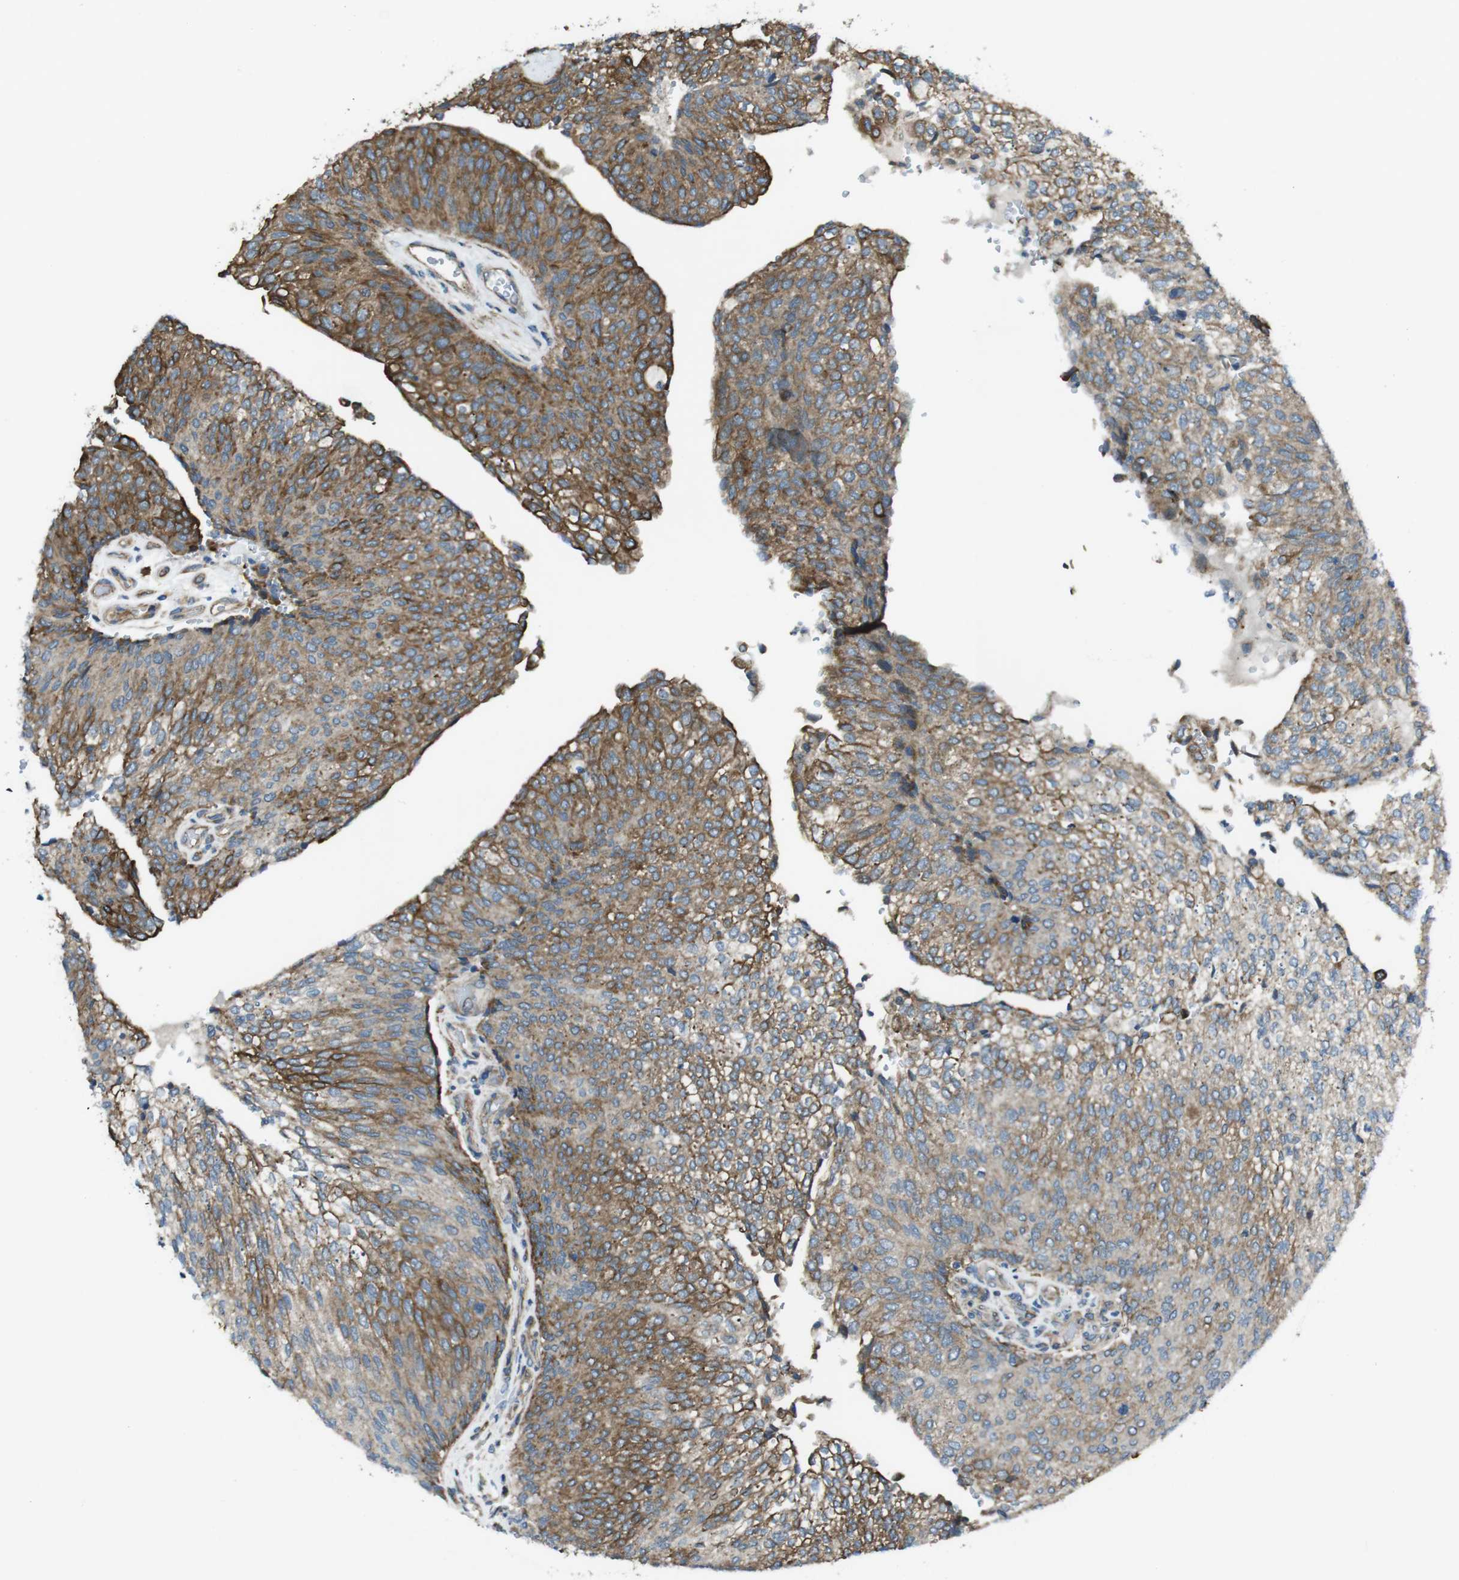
{"staining": {"intensity": "moderate", "quantity": ">75%", "location": "cytoplasmic/membranous"}, "tissue": "urothelial cancer", "cell_type": "Tumor cells", "image_type": "cancer", "snomed": [{"axis": "morphology", "description": "Urothelial carcinoma, Low grade"}, {"axis": "topography", "description": "Urinary bladder"}], "caption": "Human urothelial cancer stained with a brown dye exhibits moderate cytoplasmic/membranous positive staining in about >75% of tumor cells.", "gene": "FAM174B", "patient": {"sex": "female", "age": 79}}